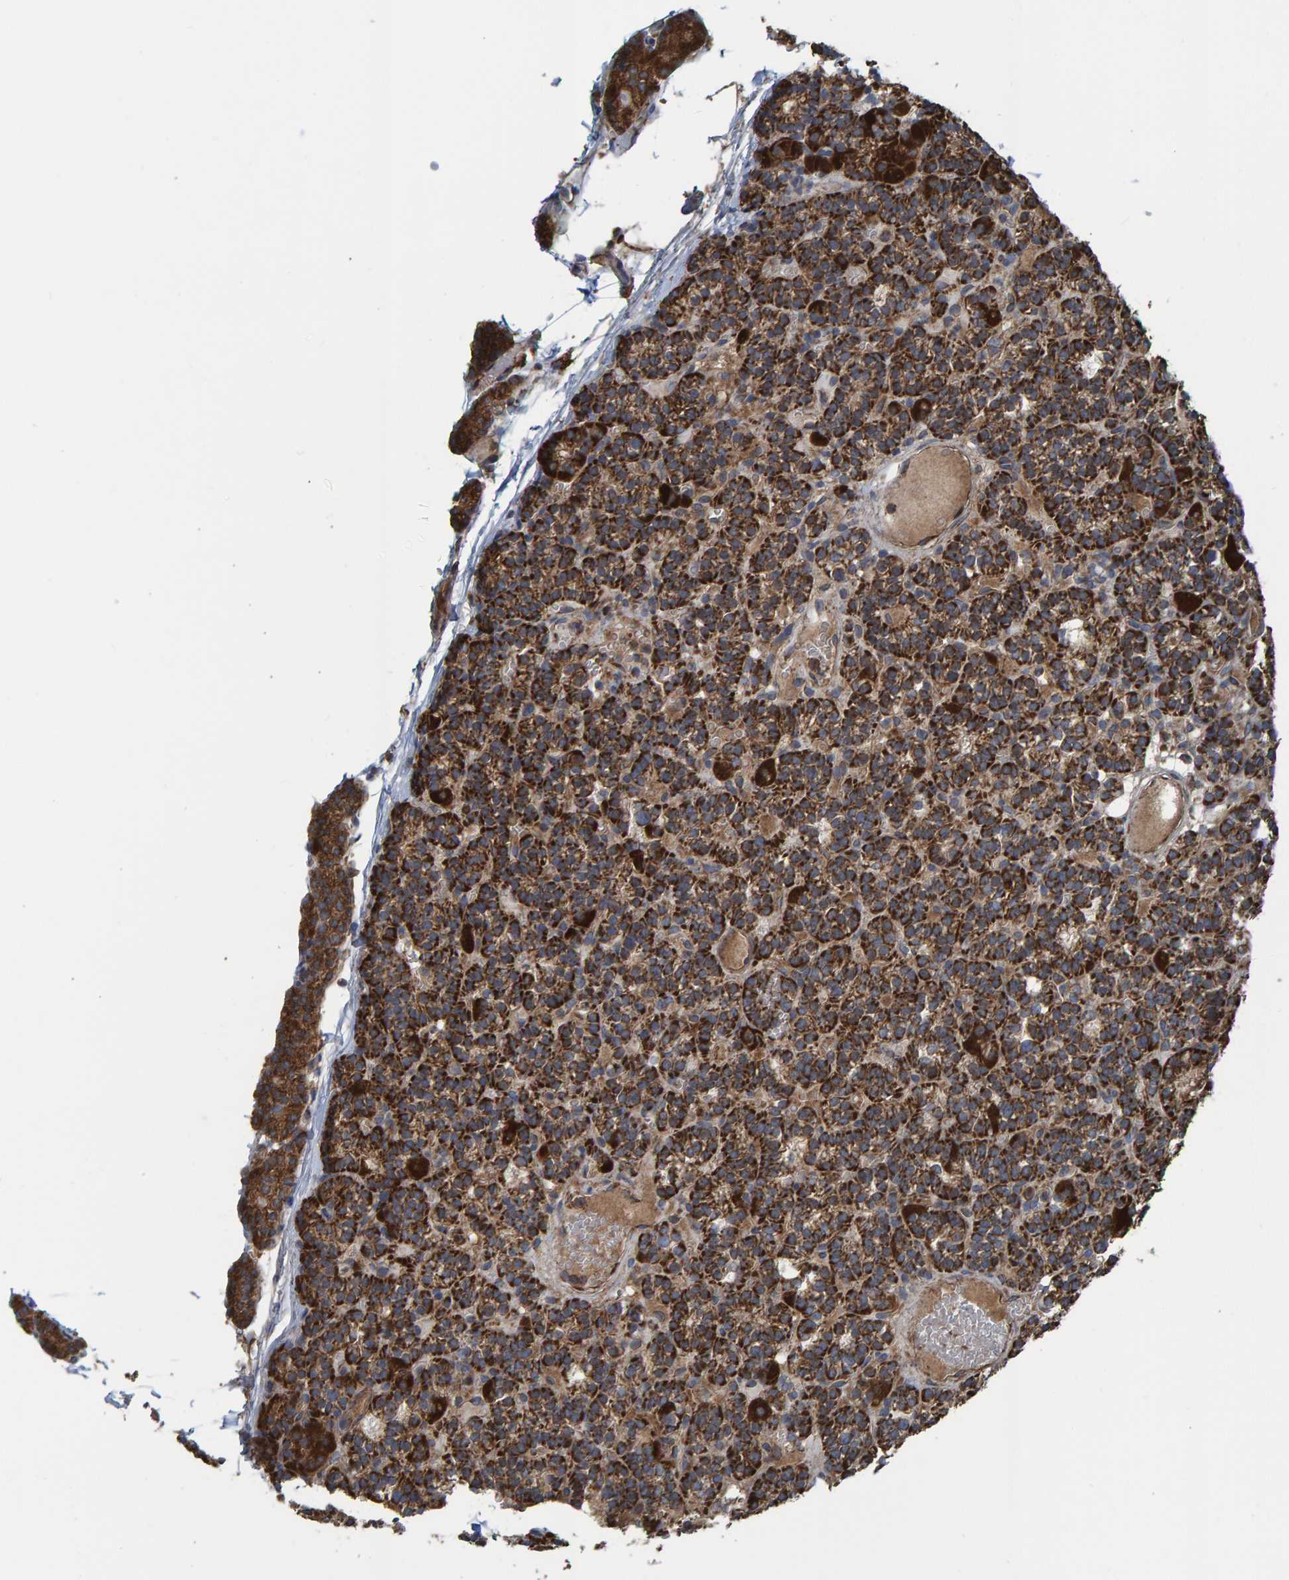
{"staining": {"intensity": "strong", "quantity": ">75%", "location": "cytoplasmic/membranous"}, "tissue": "parathyroid gland", "cell_type": "Glandular cells", "image_type": "normal", "snomed": [{"axis": "morphology", "description": "Normal tissue, NOS"}, {"axis": "morphology", "description": "Adenoma, NOS"}, {"axis": "topography", "description": "Parathyroid gland"}], "caption": "A high amount of strong cytoplasmic/membranous staining is present in about >75% of glandular cells in unremarkable parathyroid gland. Immunohistochemistry stains the protein of interest in brown and the nuclei are stained blue.", "gene": "LRSAM1", "patient": {"sex": "female", "age": 58}}